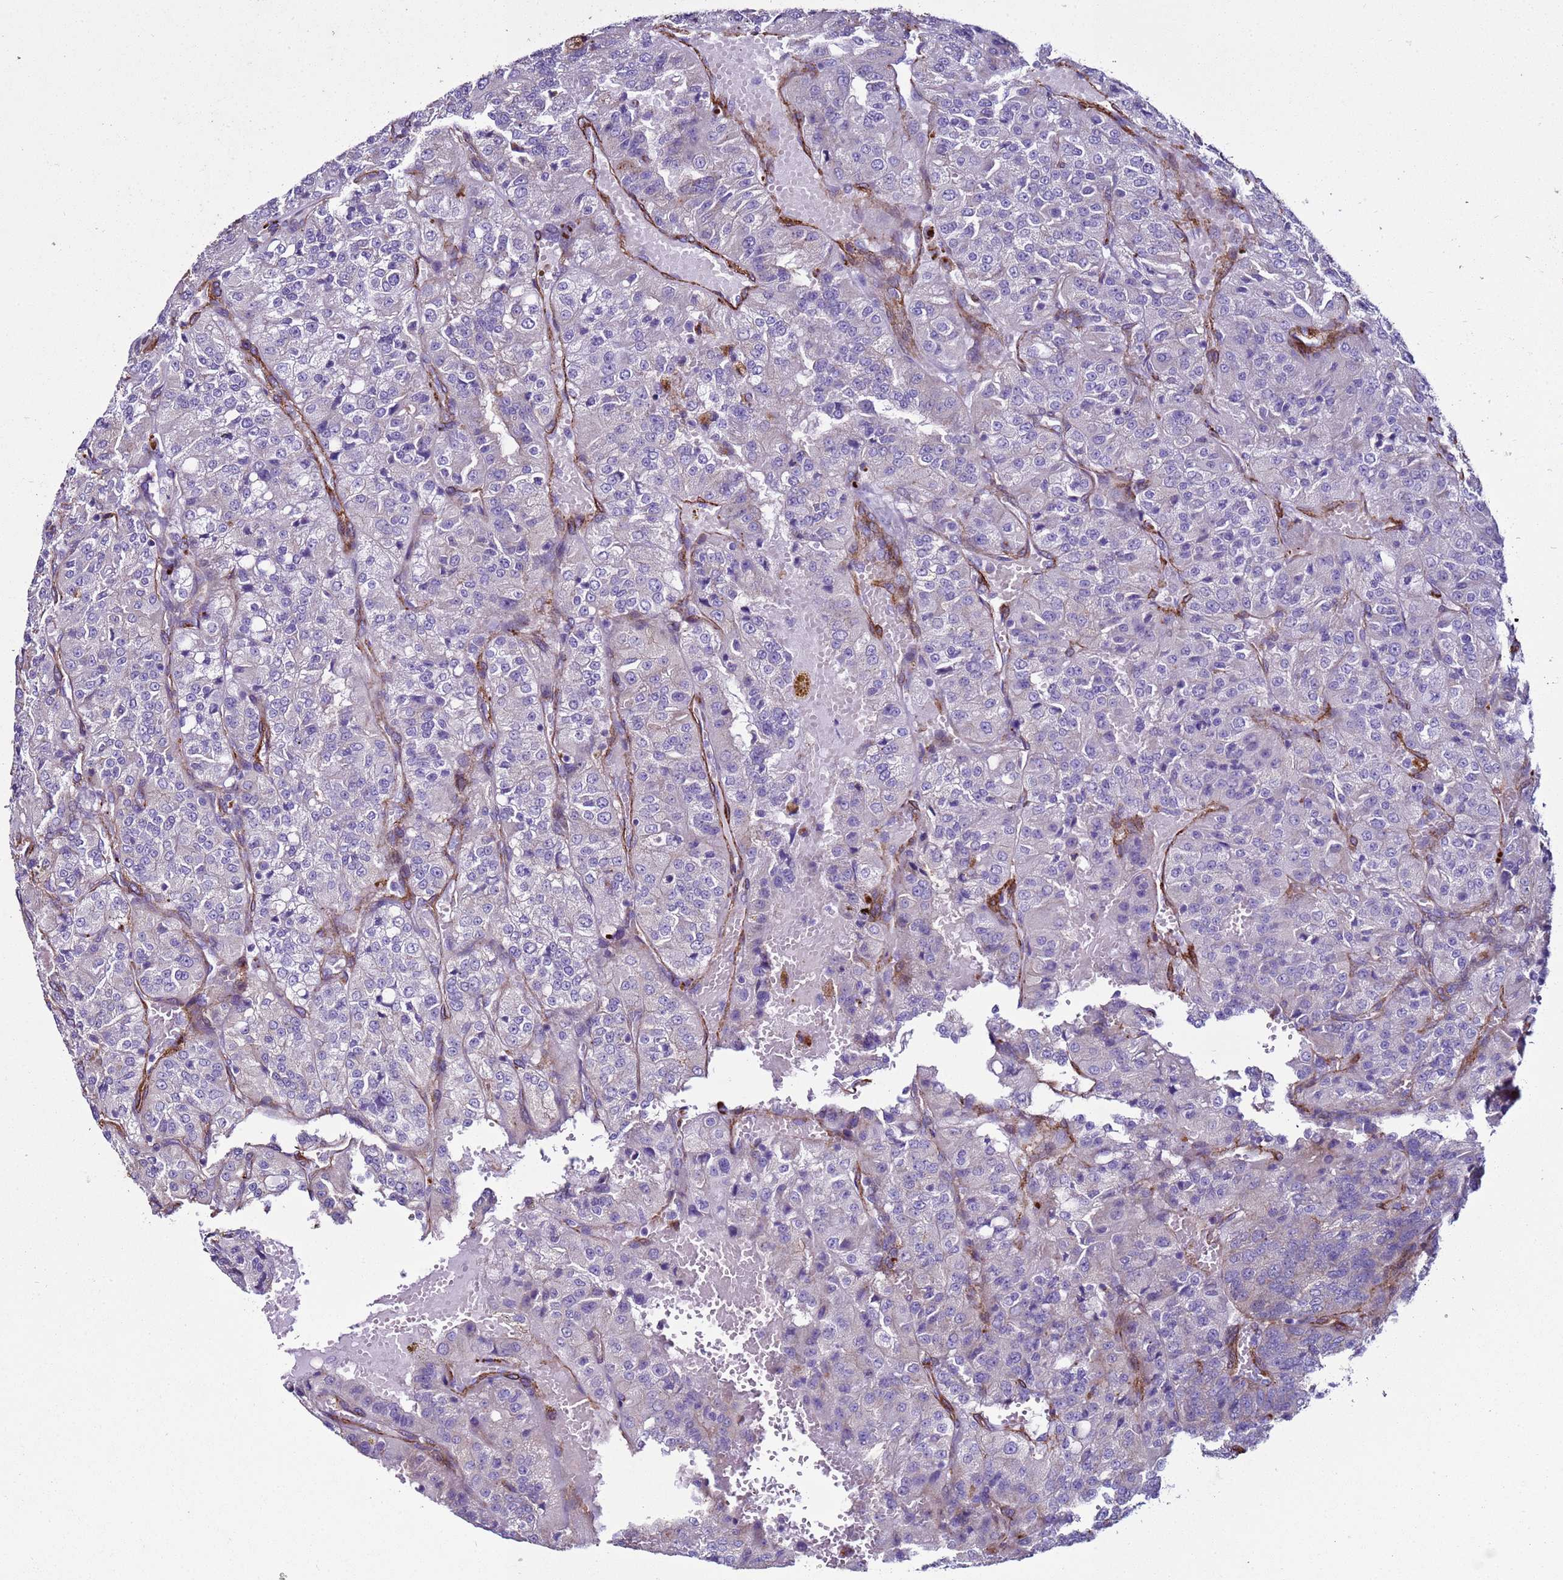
{"staining": {"intensity": "negative", "quantity": "none", "location": "none"}, "tissue": "renal cancer", "cell_type": "Tumor cells", "image_type": "cancer", "snomed": [{"axis": "morphology", "description": "Adenocarcinoma, NOS"}, {"axis": "topography", "description": "Kidney"}], "caption": "The immunohistochemistry (IHC) photomicrograph has no significant staining in tumor cells of adenocarcinoma (renal) tissue.", "gene": "RABL2B", "patient": {"sex": "female", "age": 63}}